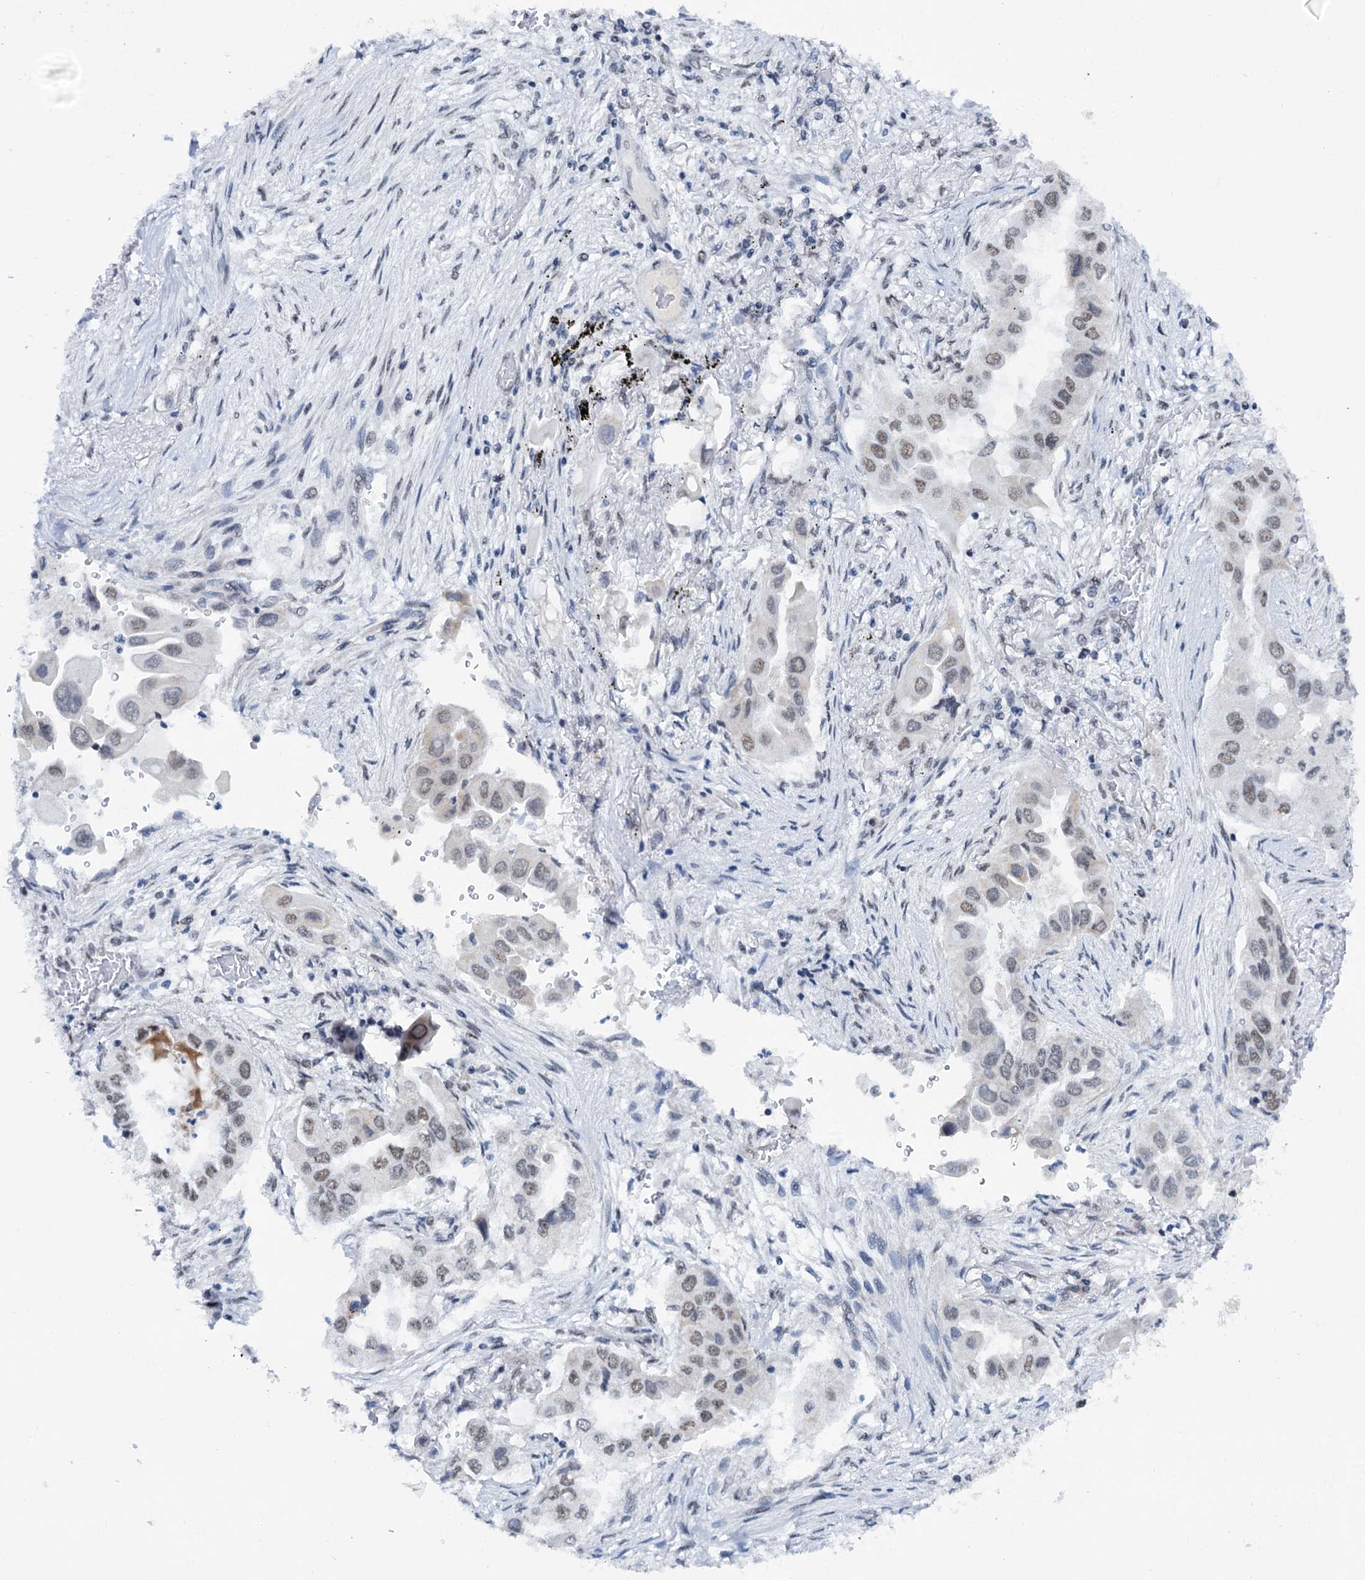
{"staining": {"intensity": "weak", "quantity": ">75%", "location": "nuclear"}, "tissue": "lung cancer", "cell_type": "Tumor cells", "image_type": "cancer", "snomed": [{"axis": "morphology", "description": "Adenocarcinoma, NOS"}, {"axis": "topography", "description": "Lung"}], "caption": "Protein analysis of lung adenocarcinoma tissue shows weak nuclear staining in approximately >75% of tumor cells. (DAB (3,3'-diaminobenzidine) IHC with brightfield microscopy, high magnification).", "gene": "SREK1", "patient": {"sex": "female", "age": 76}}